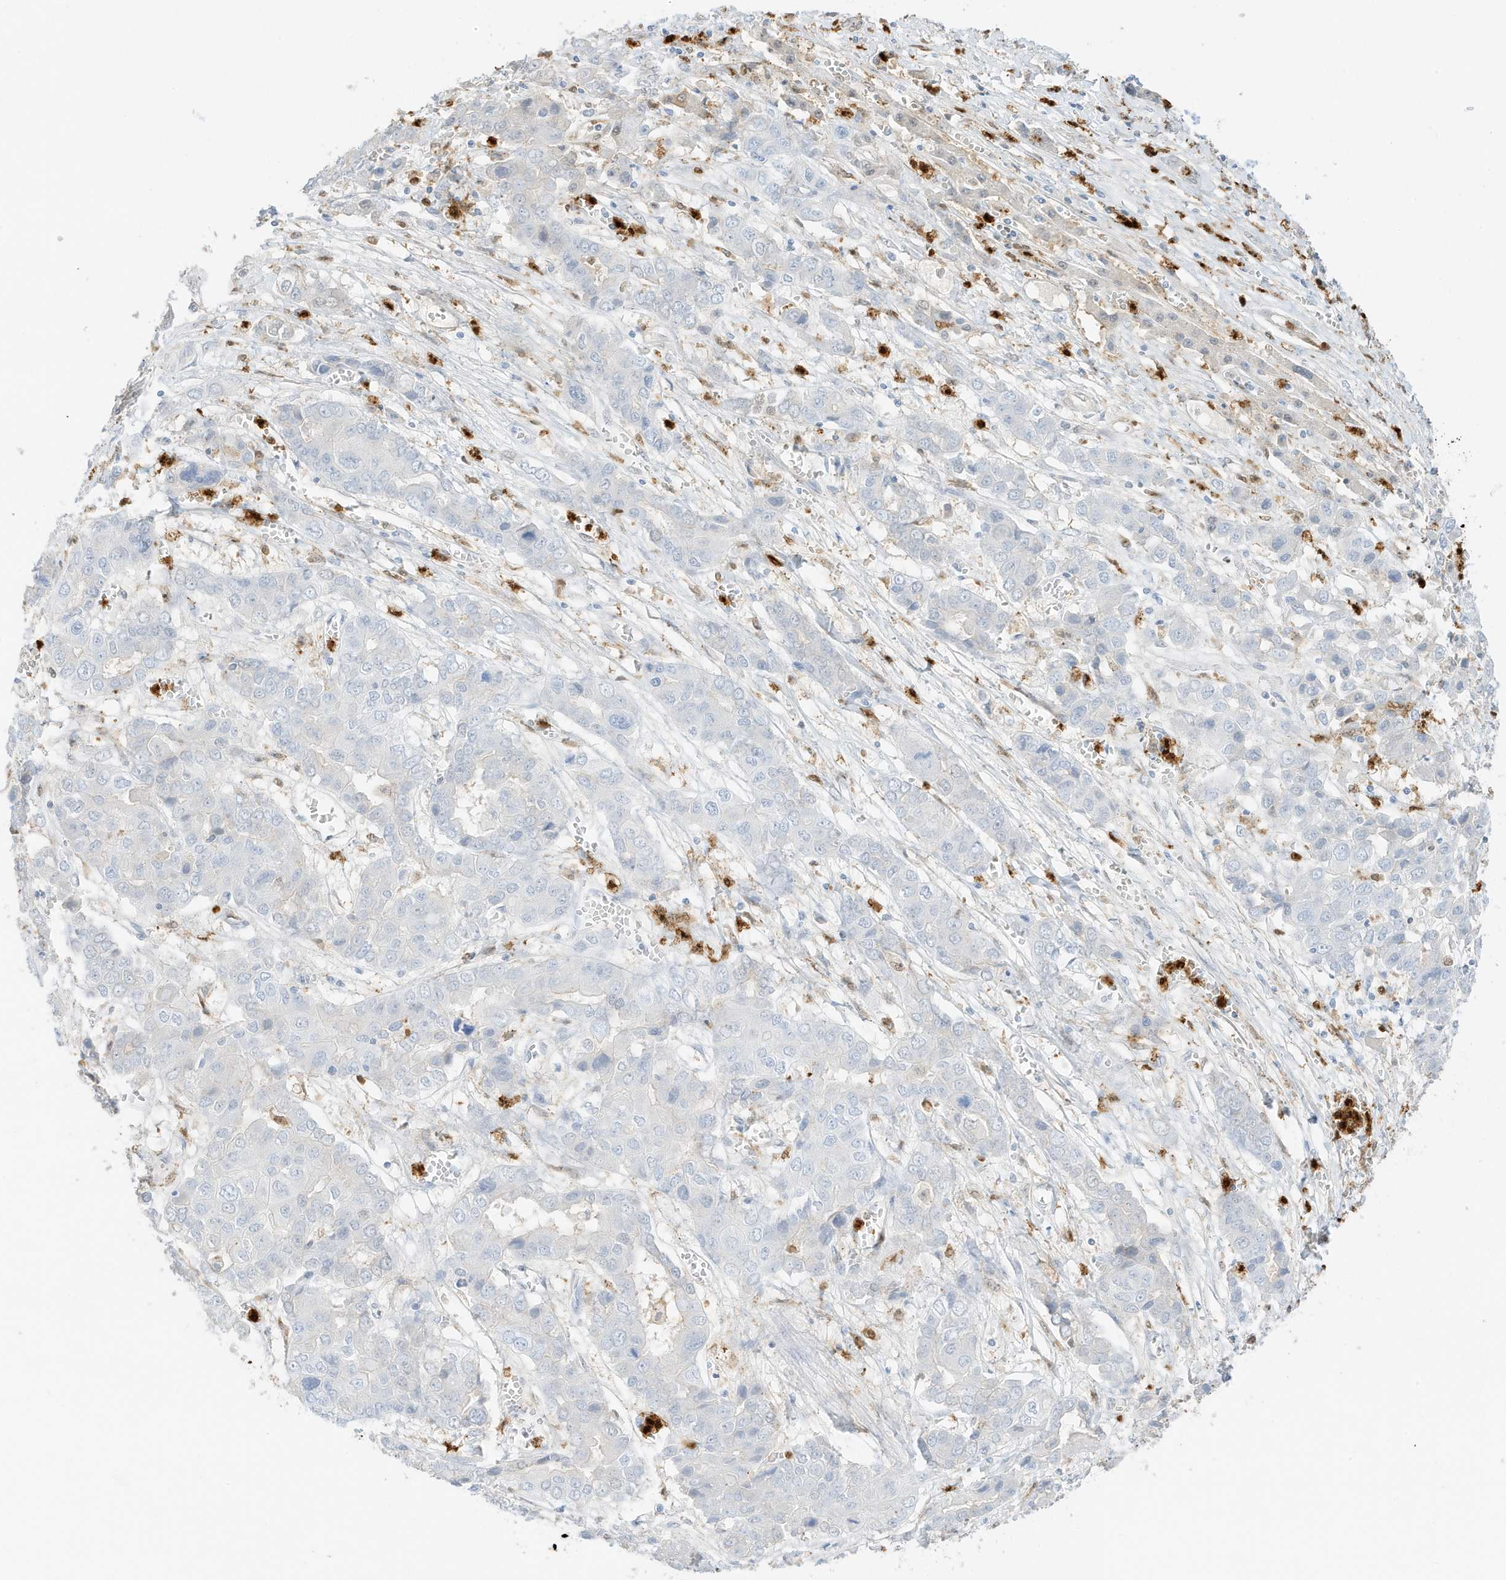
{"staining": {"intensity": "negative", "quantity": "none", "location": "none"}, "tissue": "liver cancer", "cell_type": "Tumor cells", "image_type": "cancer", "snomed": [{"axis": "morphology", "description": "Cholangiocarcinoma"}, {"axis": "topography", "description": "Liver"}], "caption": "An IHC image of liver cancer is shown. There is no staining in tumor cells of liver cancer. (DAB immunohistochemistry (IHC) with hematoxylin counter stain).", "gene": "GCA", "patient": {"sex": "male", "age": 67}}